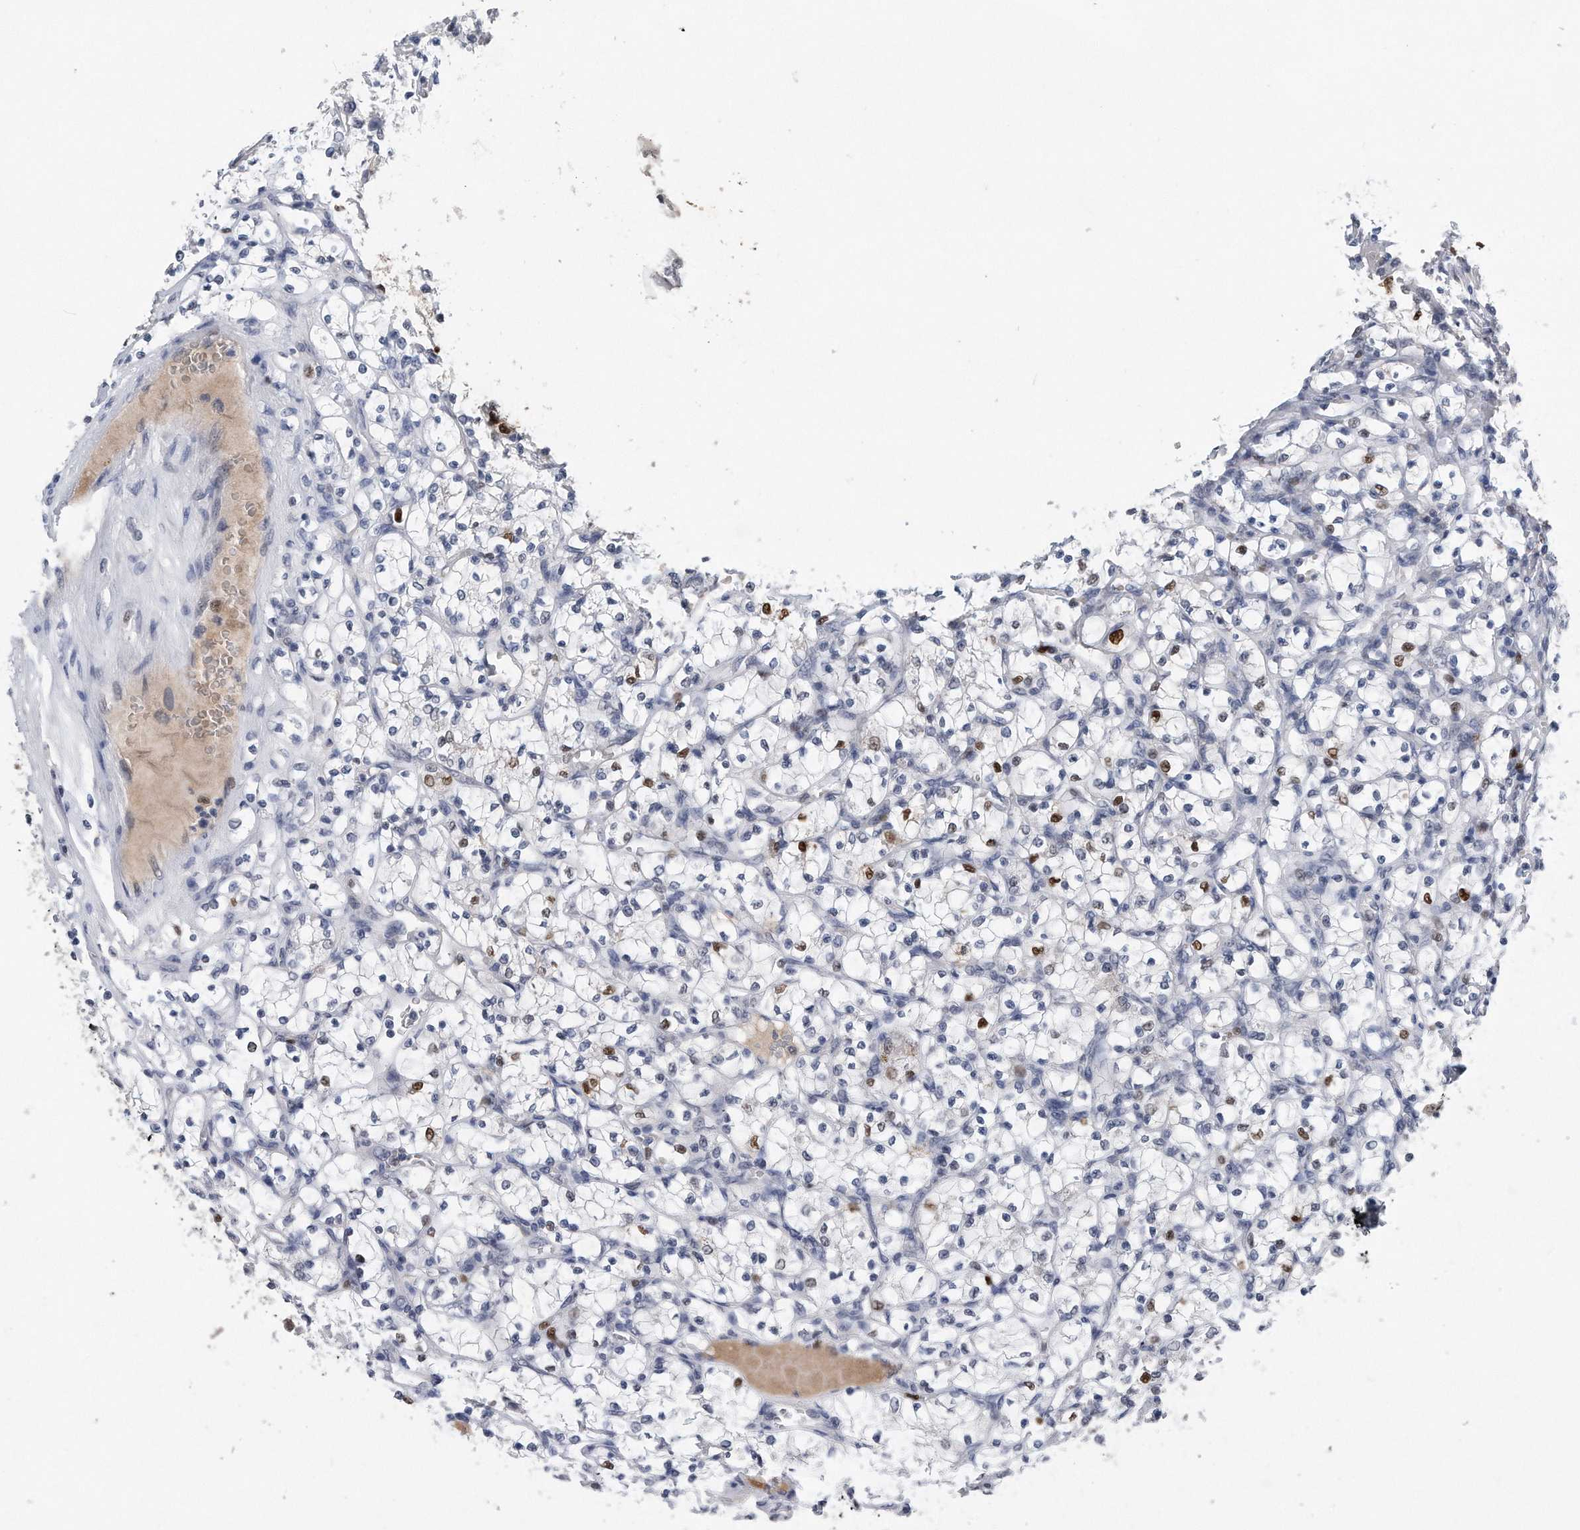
{"staining": {"intensity": "strong", "quantity": "25%-75%", "location": "nuclear"}, "tissue": "renal cancer", "cell_type": "Tumor cells", "image_type": "cancer", "snomed": [{"axis": "morphology", "description": "Adenocarcinoma, NOS"}, {"axis": "topography", "description": "Kidney"}], "caption": "DAB immunohistochemical staining of renal cancer (adenocarcinoma) shows strong nuclear protein positivity in about 25%-75% of tumor cells. The protein is shown in brown color, while the nuclei are stained blue.", "gene": "PCNA", "patient": {"sex": "female", "age": 69}}